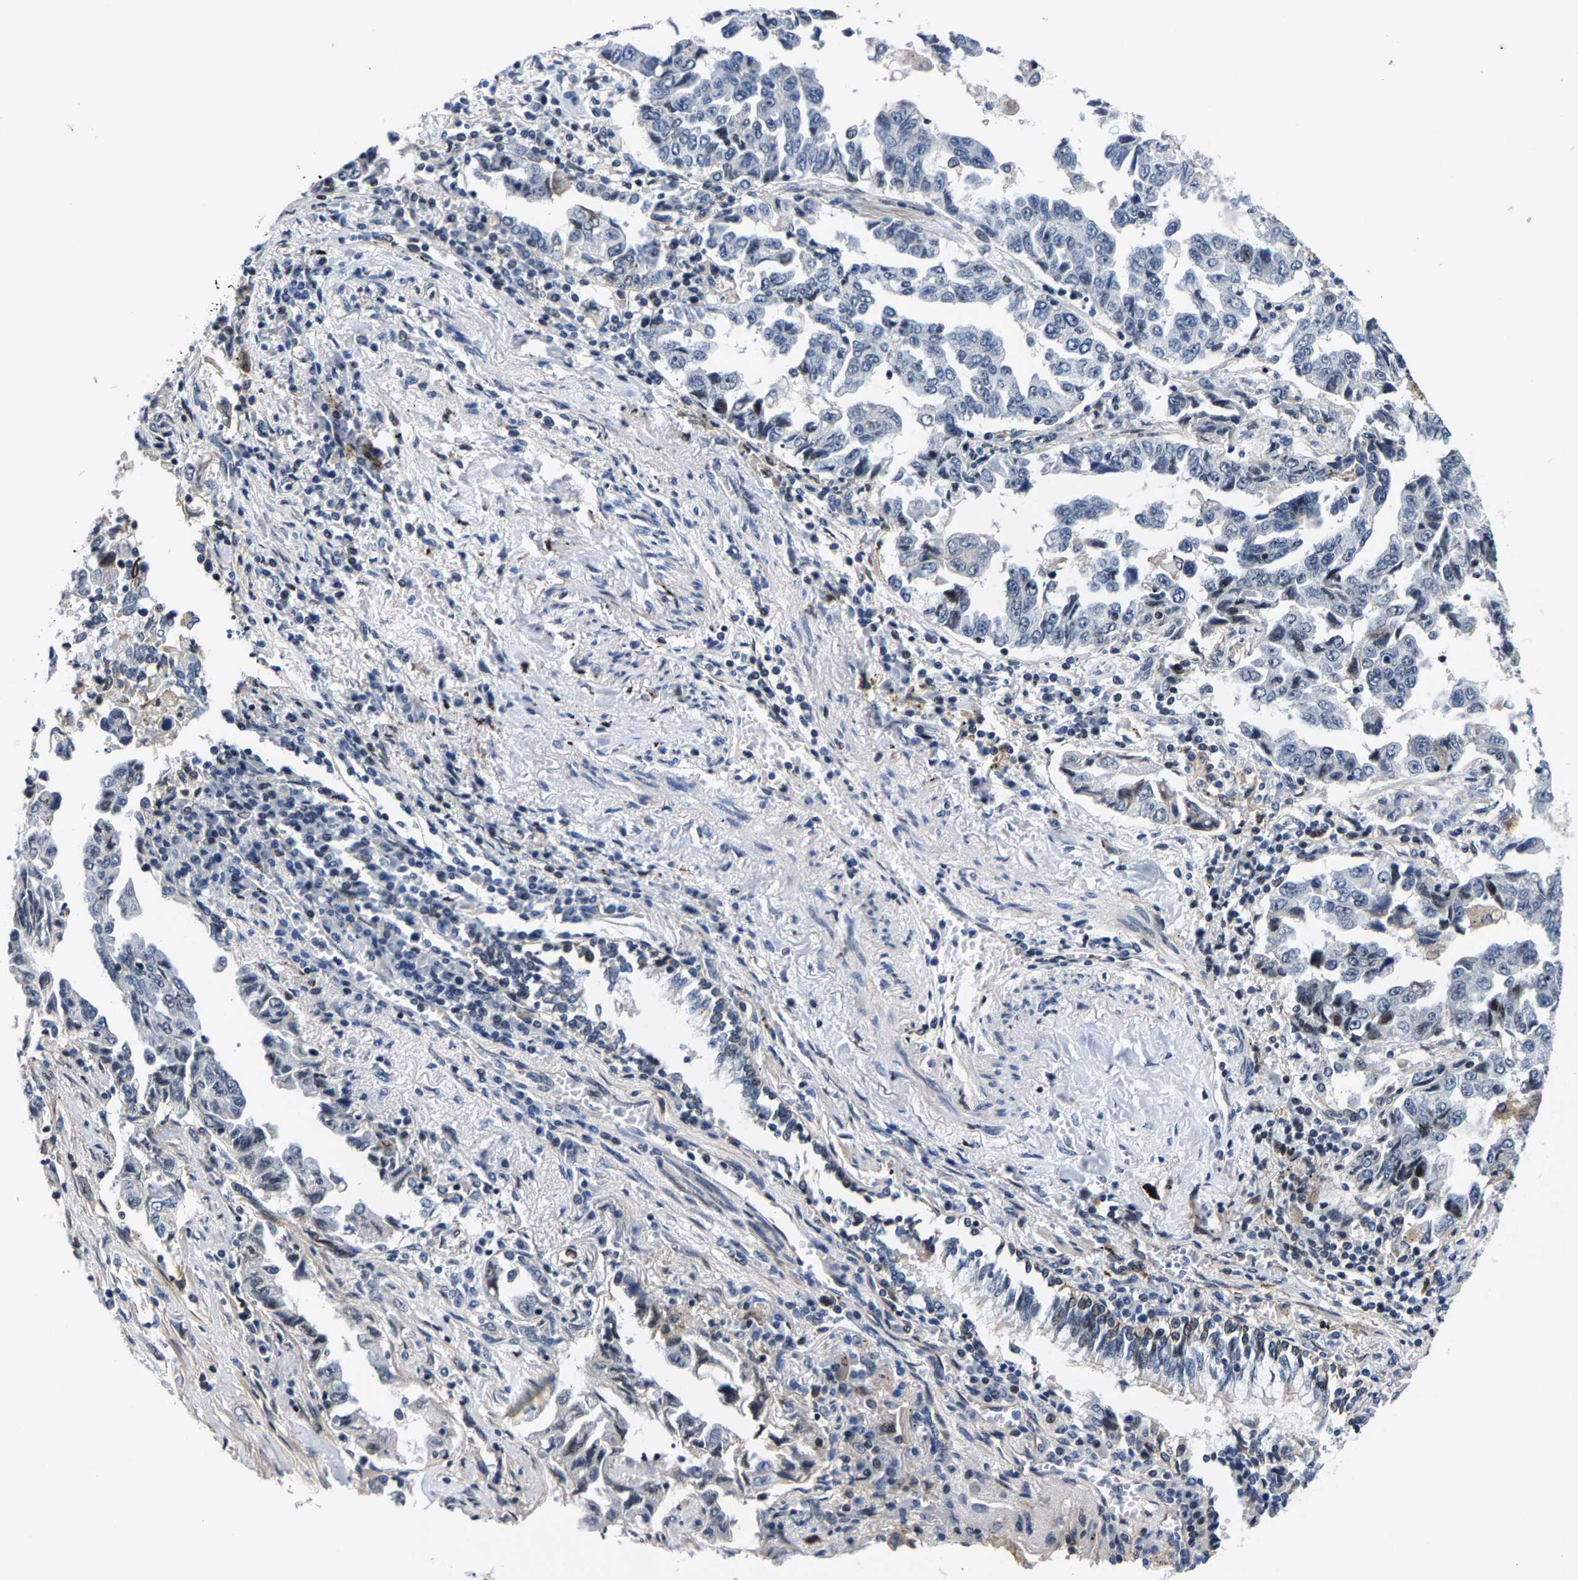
{"staining": {"intensity": "negative", "quantity": "none", "location": "none"}, "tissue": "lung cancer", "cell_type": "Tumor cells", "image_type": "cancer", "snomed": [{"axis": "morphology", "description": "Adenocarcinoma, NOS"}, {"axis": "topography", "description": "Lung"}], "caption": "Histopathology image shows no significant protein staining in tumor cells of adenocarcinoma (lung).", "gene": "GTPBP10", "patient": {"sex": "female", "age": 51}}